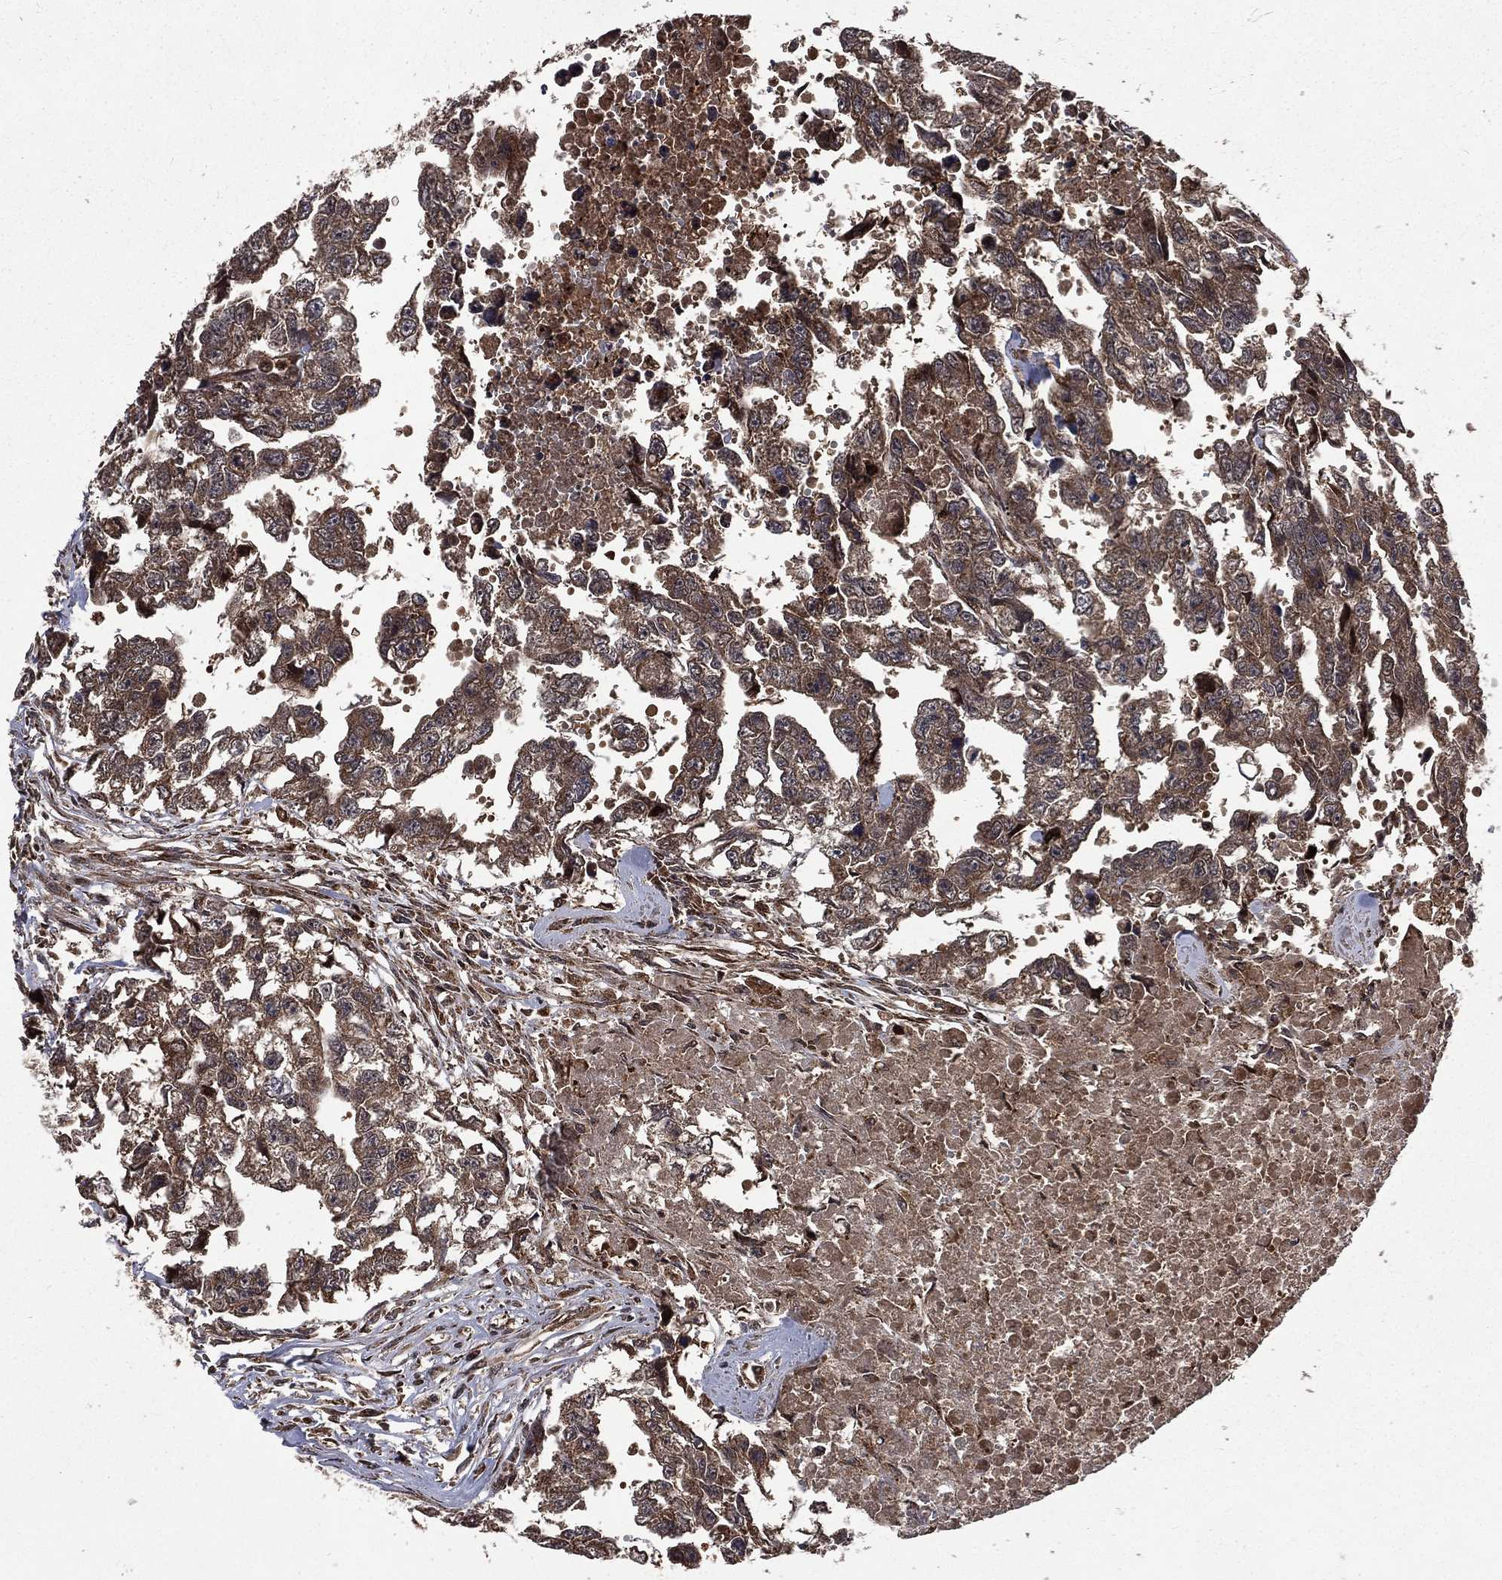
{"staining": {"intensity": "weak", "quantity": ">75%", "location": "cytoplasmic/membranous"}, "tissue": "testis cancer", "cell_type": "Tumor cells", "image_type": "cancer", "snomed": [{"axis": "morphology", "description": "Carcinoma, Embryonal, NOS"}, {"axis": "morphology", "description": "Teratoma, malignant, NOS"}, {"axis": "topography", "description": "Testis"}], "caption": "Brown immunohistochemical staining in human testis embryonal carcinoma reveals weak cytoplasmic/membranous staining in about >75% of tumor cells.", "gene": "LENG8", "patient": {"sex": "male", "age": 44}}